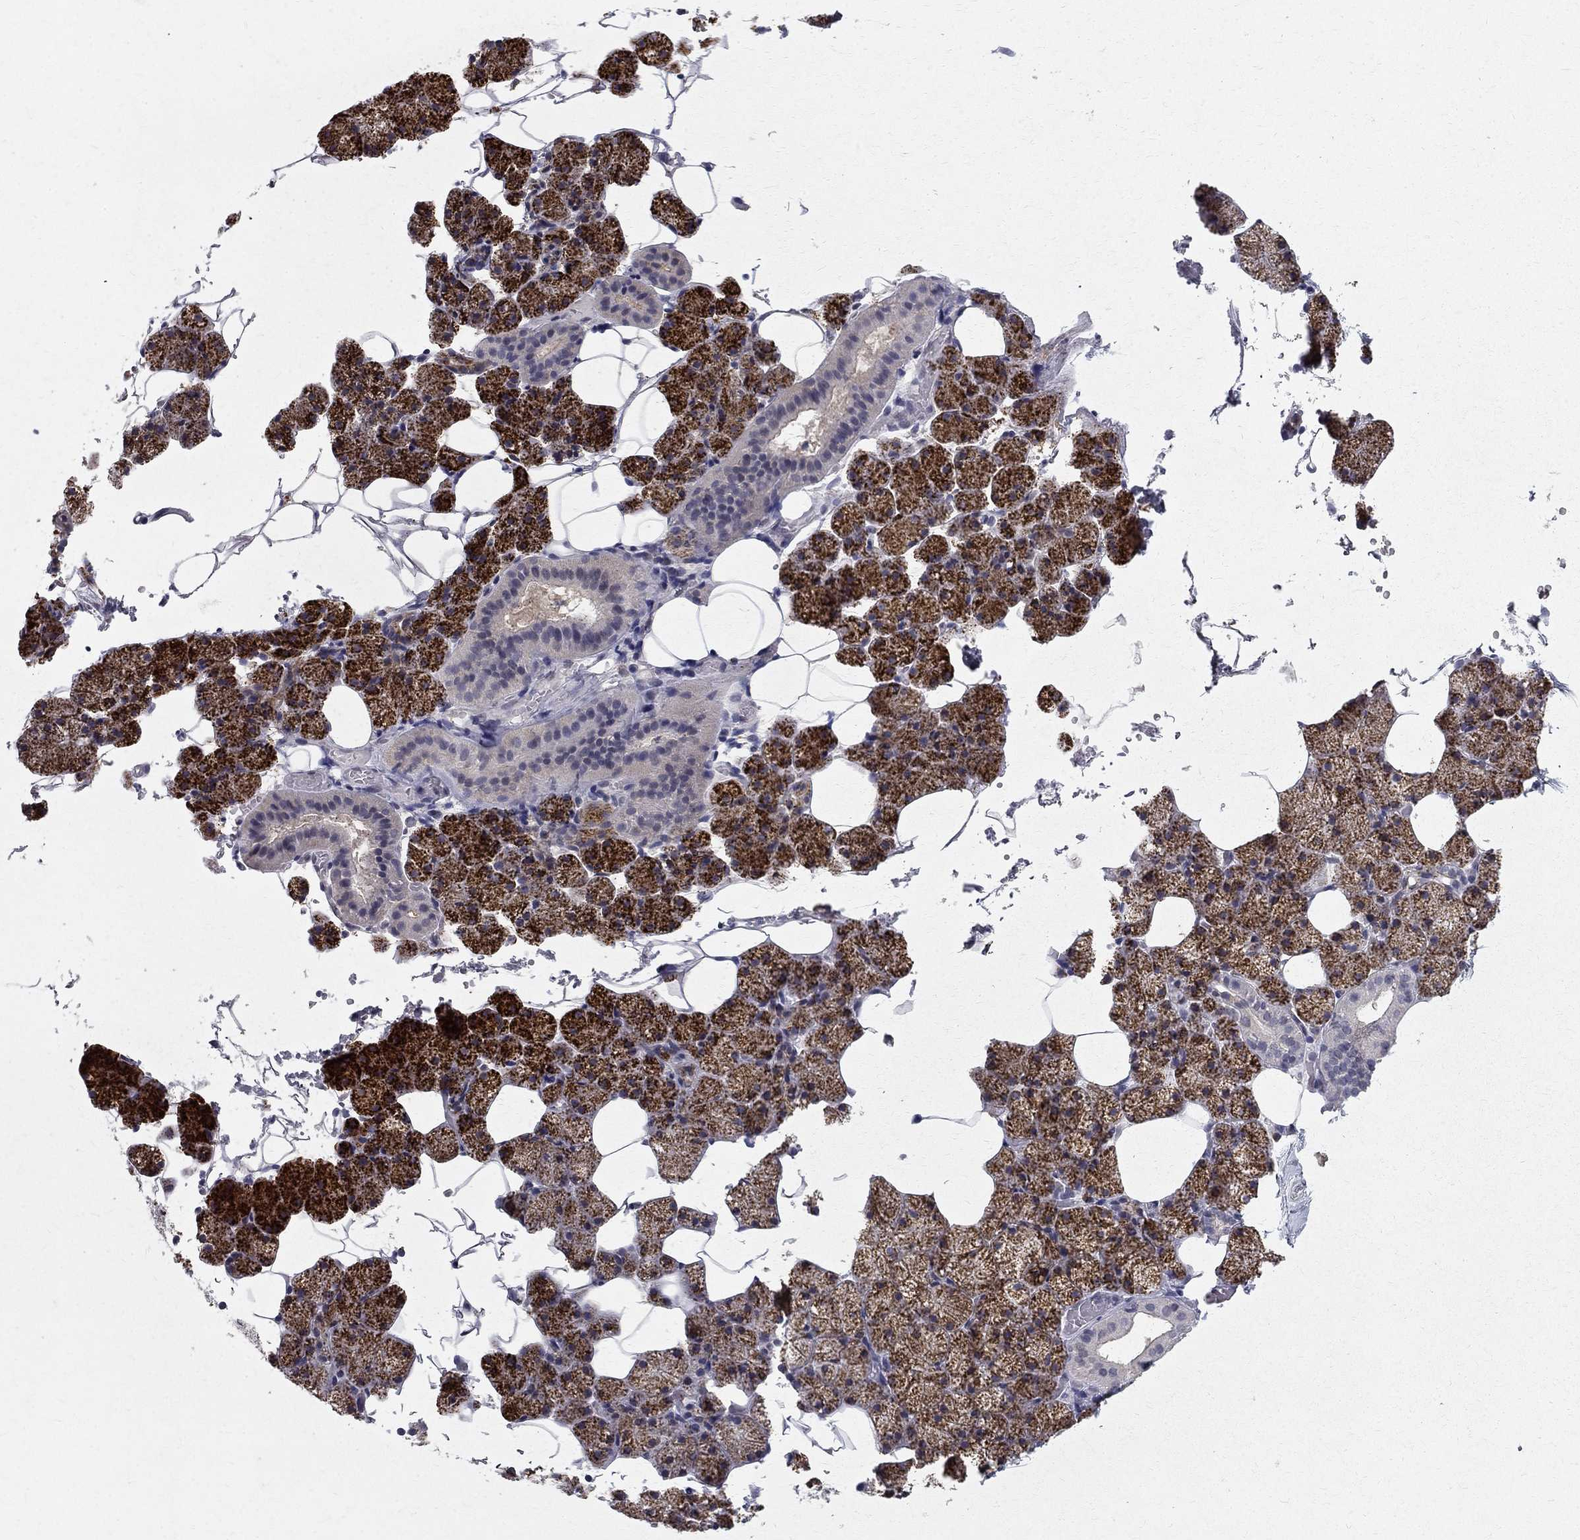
{"staining": {"intensity": "strong", "quantity": "25%-75%", "location": "cytoplasmic/membranous"}, "tissue": "salivary gland", "cell_type": "Glandular cells", "image_type": "normal", "snomed": [{"axis": "morphology", "description": "Normal tissue, NOS"}, {"axis": "topography", "description": "Salivary gland"}], "caption": "Protein staining of normal salivary gland displays strong cytoplasmic/membranous positivity in approximately 25%-75% of glandular cells.", "gene": "CLIC6", "patient": {"sex": "male", "age": 38}}